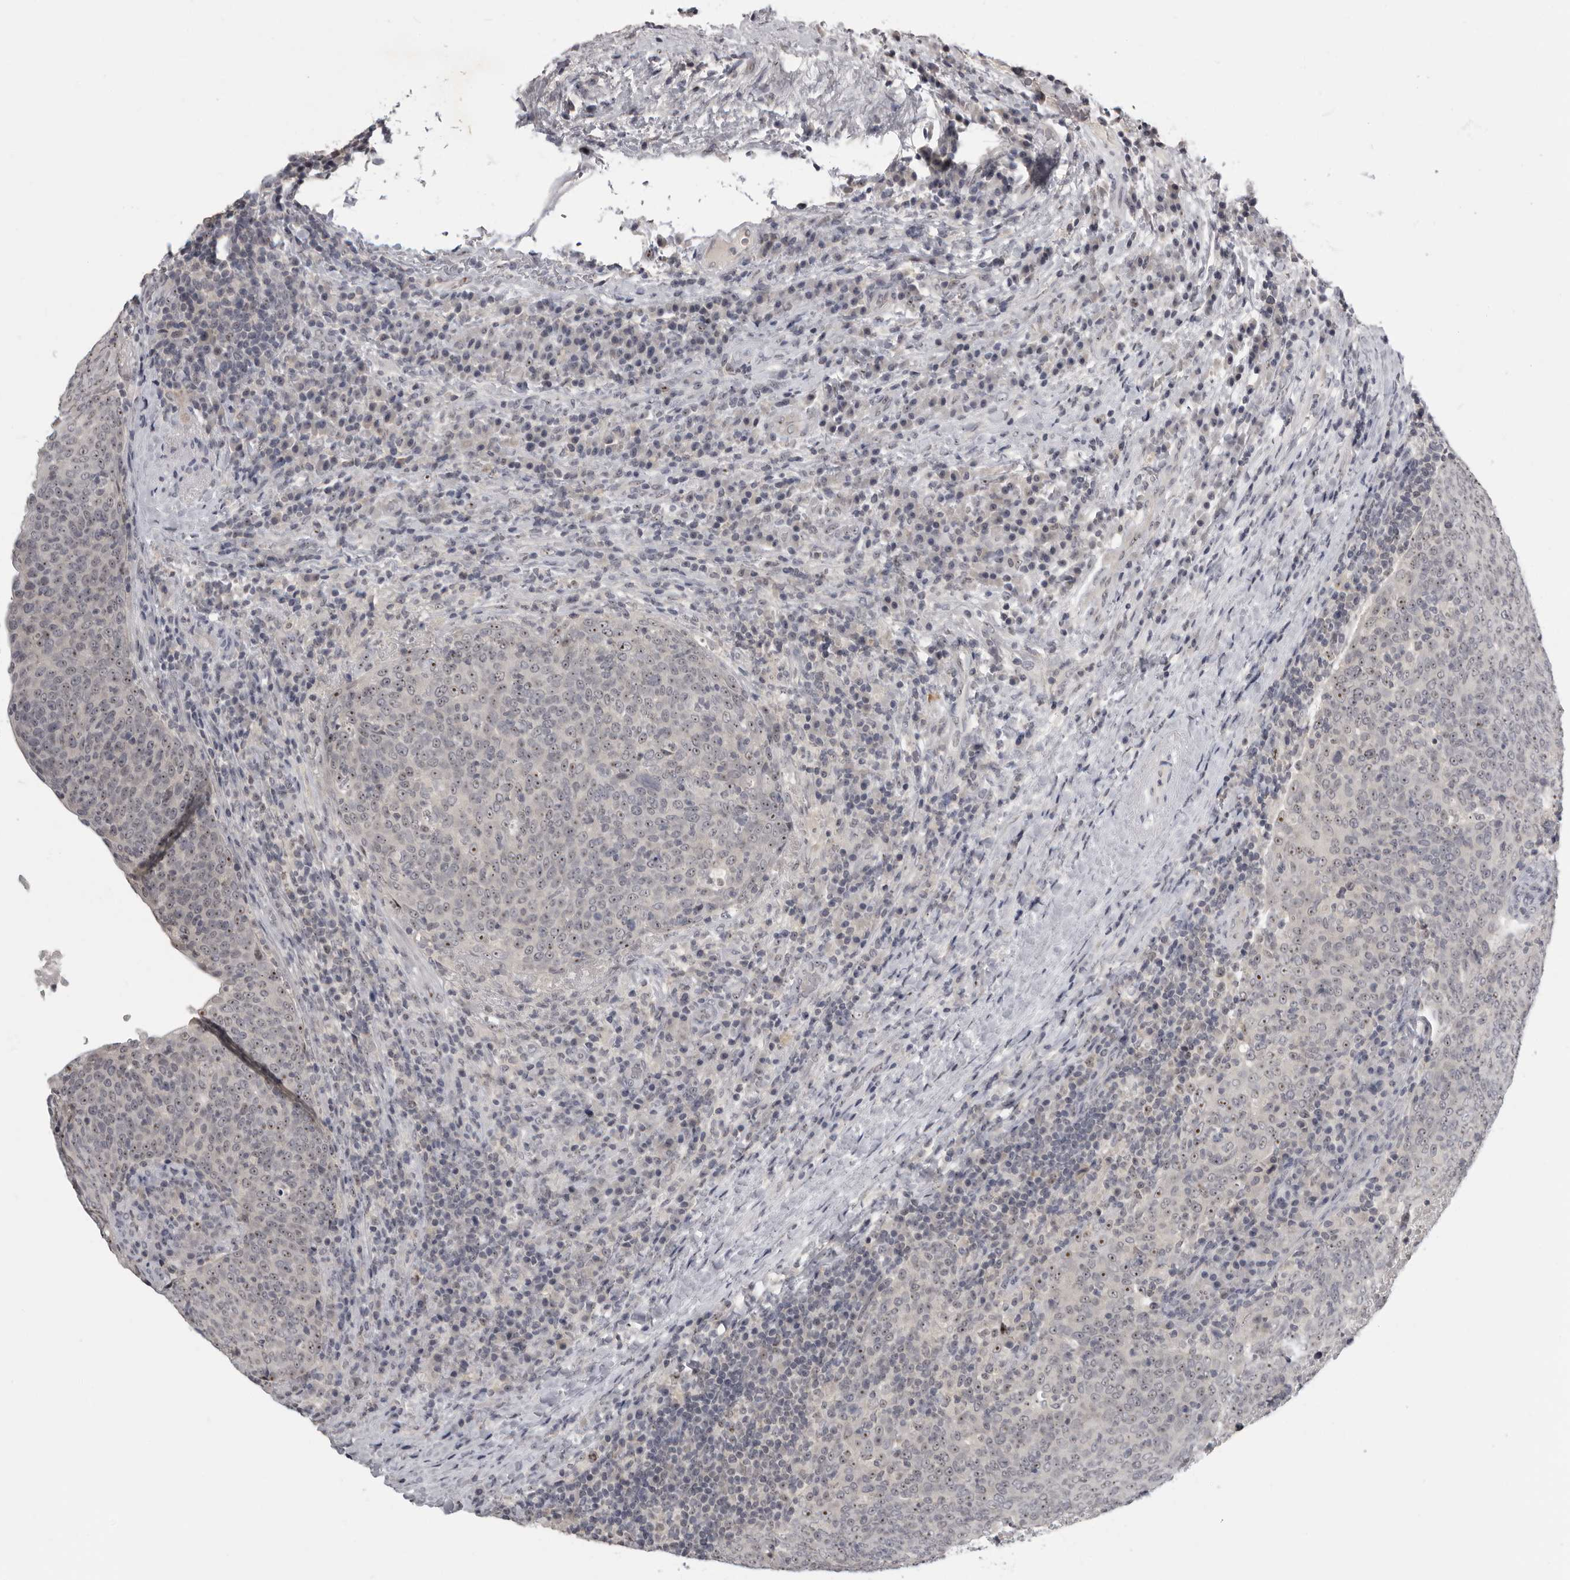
{"staining": {"intensity": "weak", "quantity": "<25%", "location": "nuclear"}, "tissue": "head and neck cancer", "cell_type": "Tumor cells", "image_type": "cancer", "snomed": [{"axis": "morphology", "description": "Squamous cell carcinoma, NOS"}, {"axis": "morphology", "description": "Squamous cell carcinoma, metastatic, NOS"}, {"axis": "topography", "description": "Lymph node"}, {"axis": "topography", "description": "Head-Neck"}], "caption": "Tumor cells show no significant protein positivity in squamous cell carcinoma (head and neck).", "gene": "MRTO4", "patient": {"sex": "male", "age": 62}}